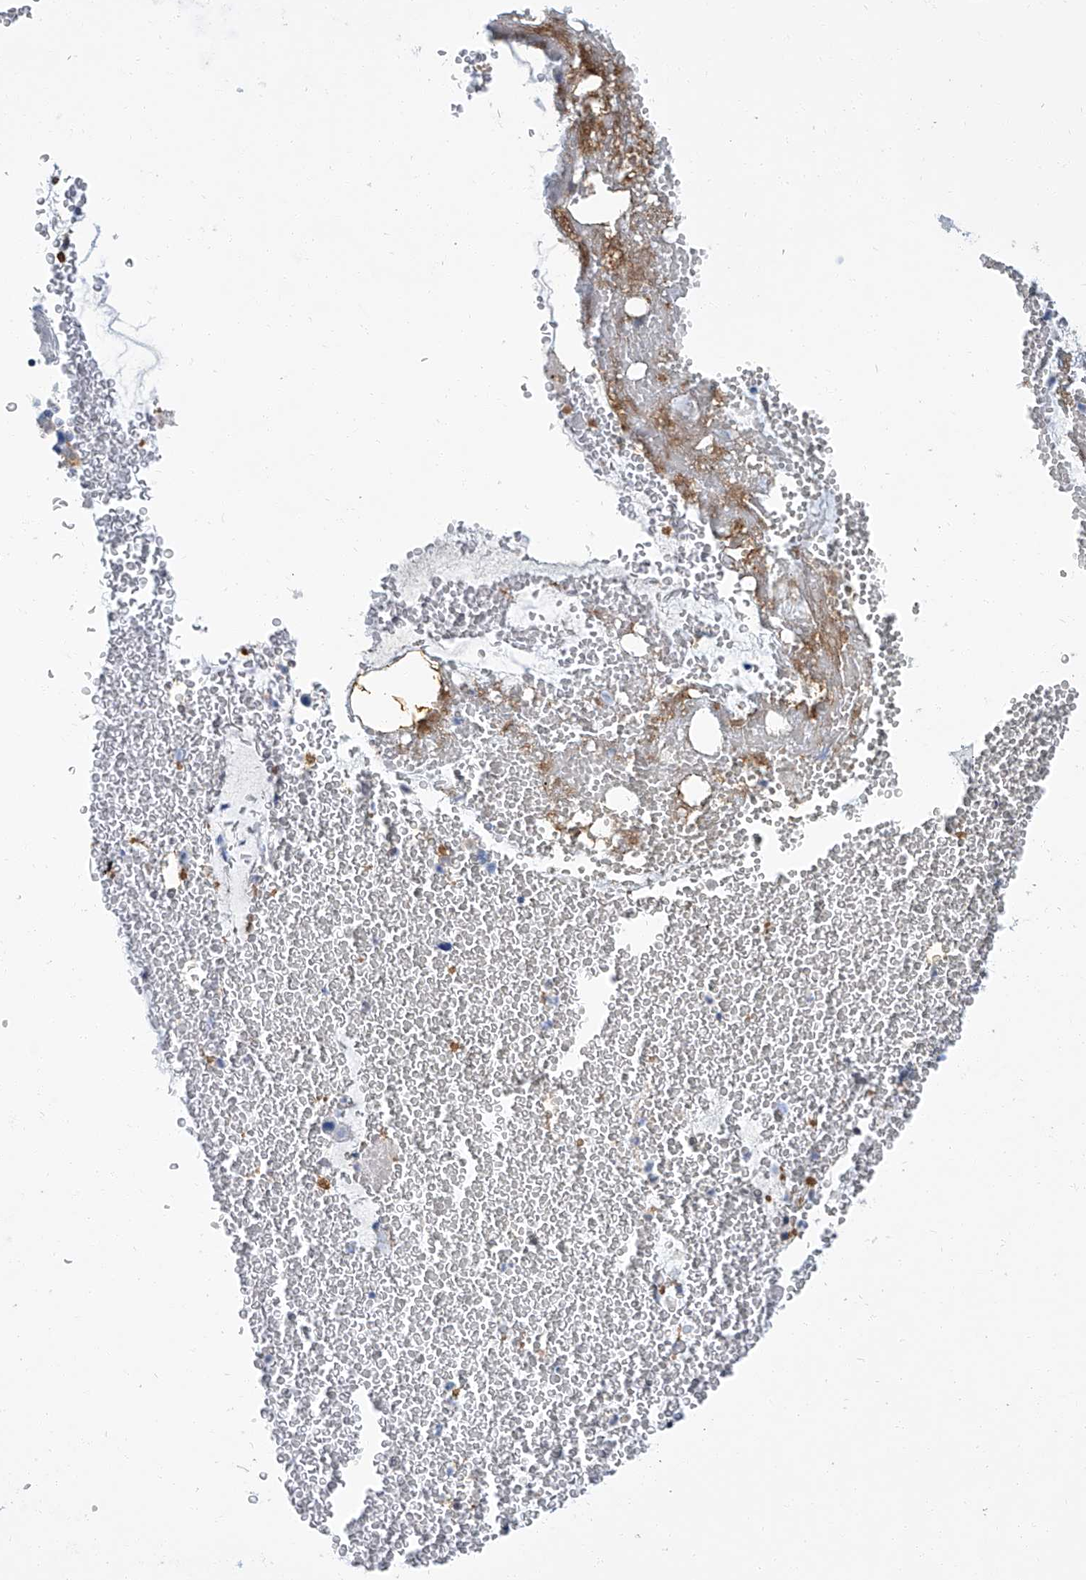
{"staining": {"intensity": "negative", "quantity": "none", "location": "none"}, "tissue": "bronchus", "cell_type": "Respiratory epithelial cells", "image_type": "normal", "snomed": [{"axis": "morphology", "description": "Normal tissue, NOS"}, {"axis": "morphology", "description": "Squamous cell carcinoma, NOS"}, {"axis": "topography", "description": "Lymph node"}, {"axis": "topography", "description": "Bronchus"}, {"axis": "topography", "description": "Lung"}], "caption": "An immunohistochemistry image of unremarkable bronchus is shown. There is no staining in respiratory epithelial cells of bronchus.", "gene": "PSMB10", "patient": {"sex": "male", "age": 66}}